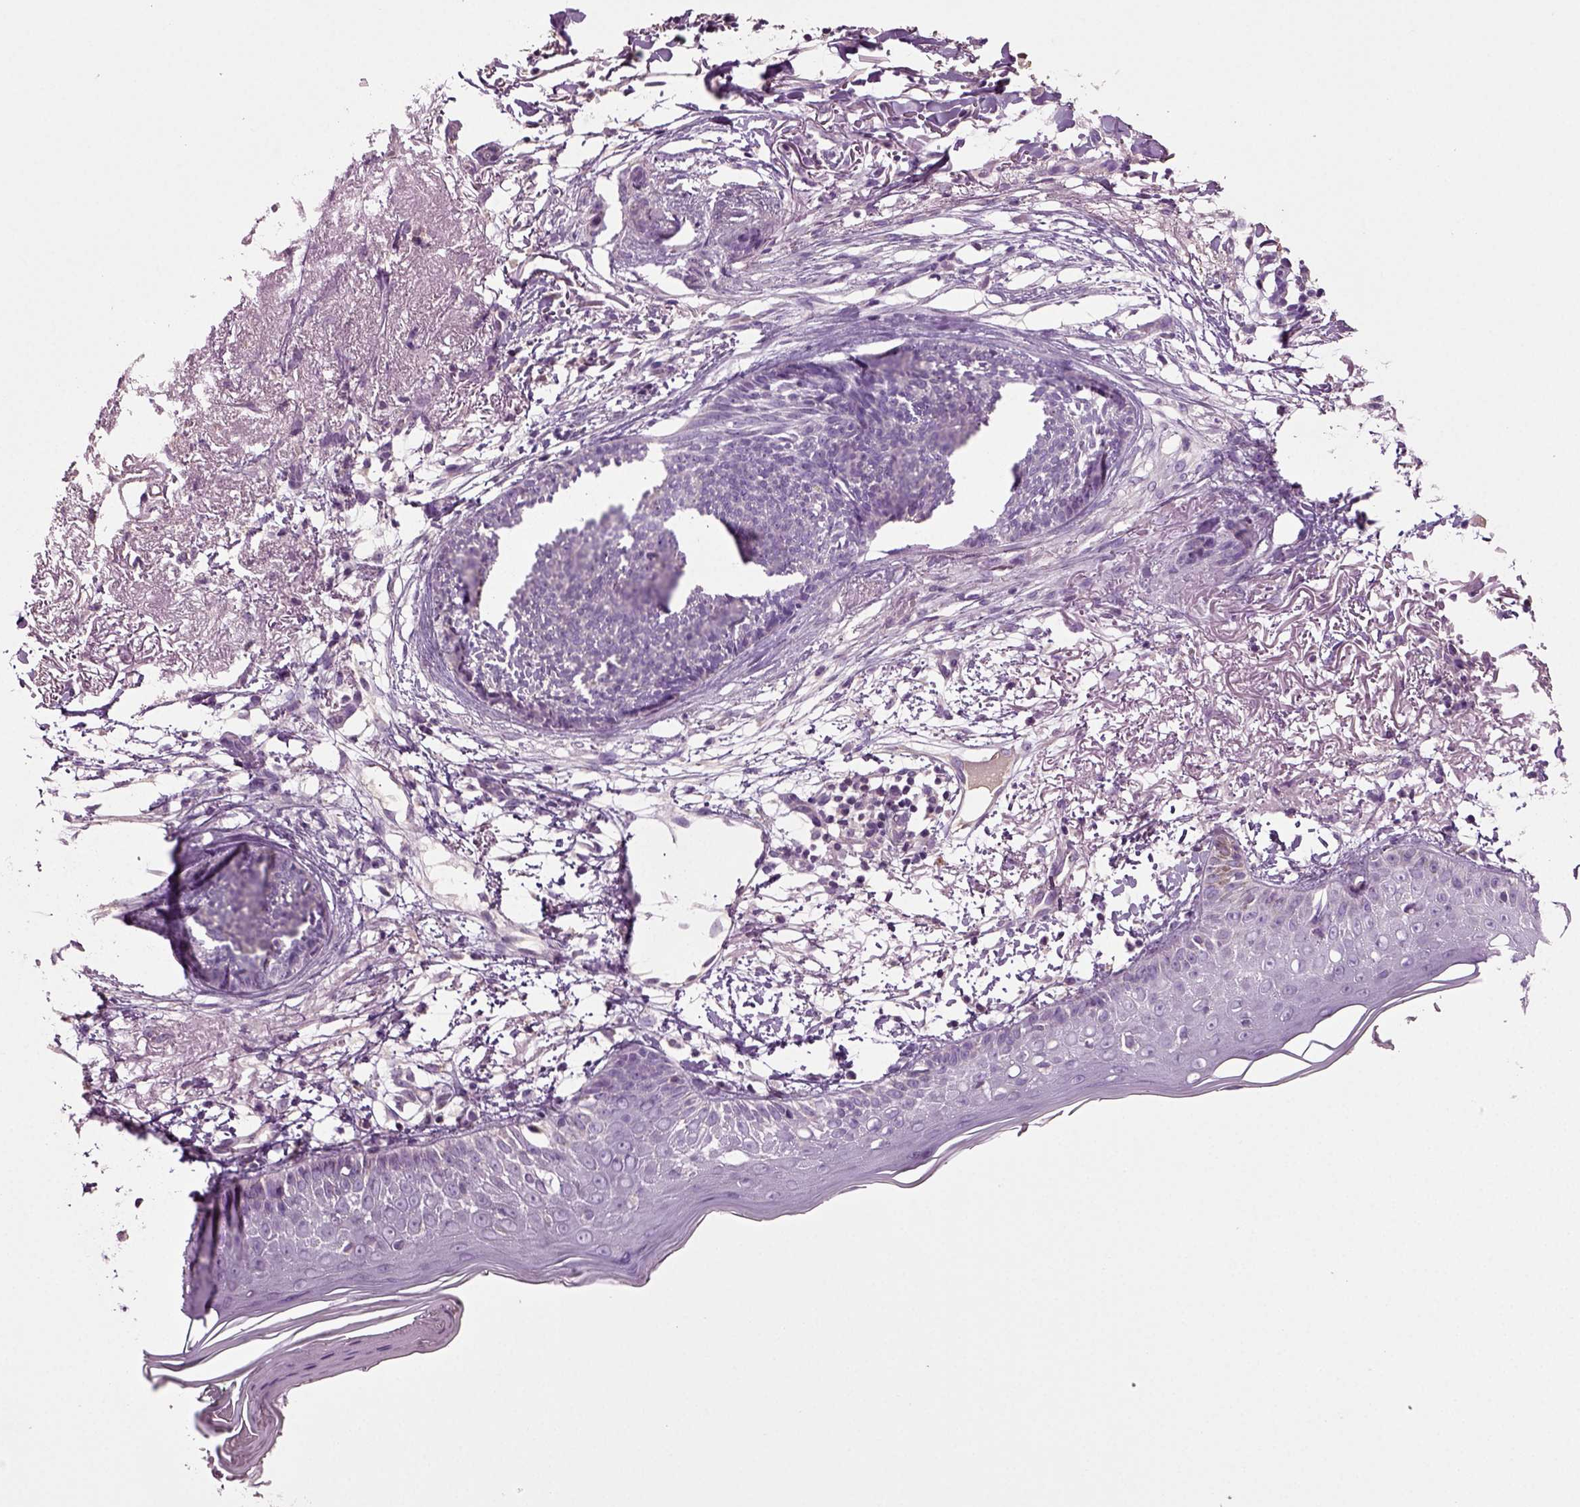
{"staining": {"intensity": "negative", "quantity": "none", "location": "none"}, "tissue": "skin cancer", "cell_type": "Tumor cells", "image_type": "cancer", "snomed": [{"axis": "morphology", "description": "Normal tissue, NOS"}, {"axis": "morphology", "description": "Basal cell carcinoma"}, {"axis": "topography", "description": "Skin"}], "caption": "The micrograph shows no staining of tumor cells in skin cancer (basal cell carcinoma).", "gene": "DEFB118", "patient": {"sex": "male", "age": 84}}